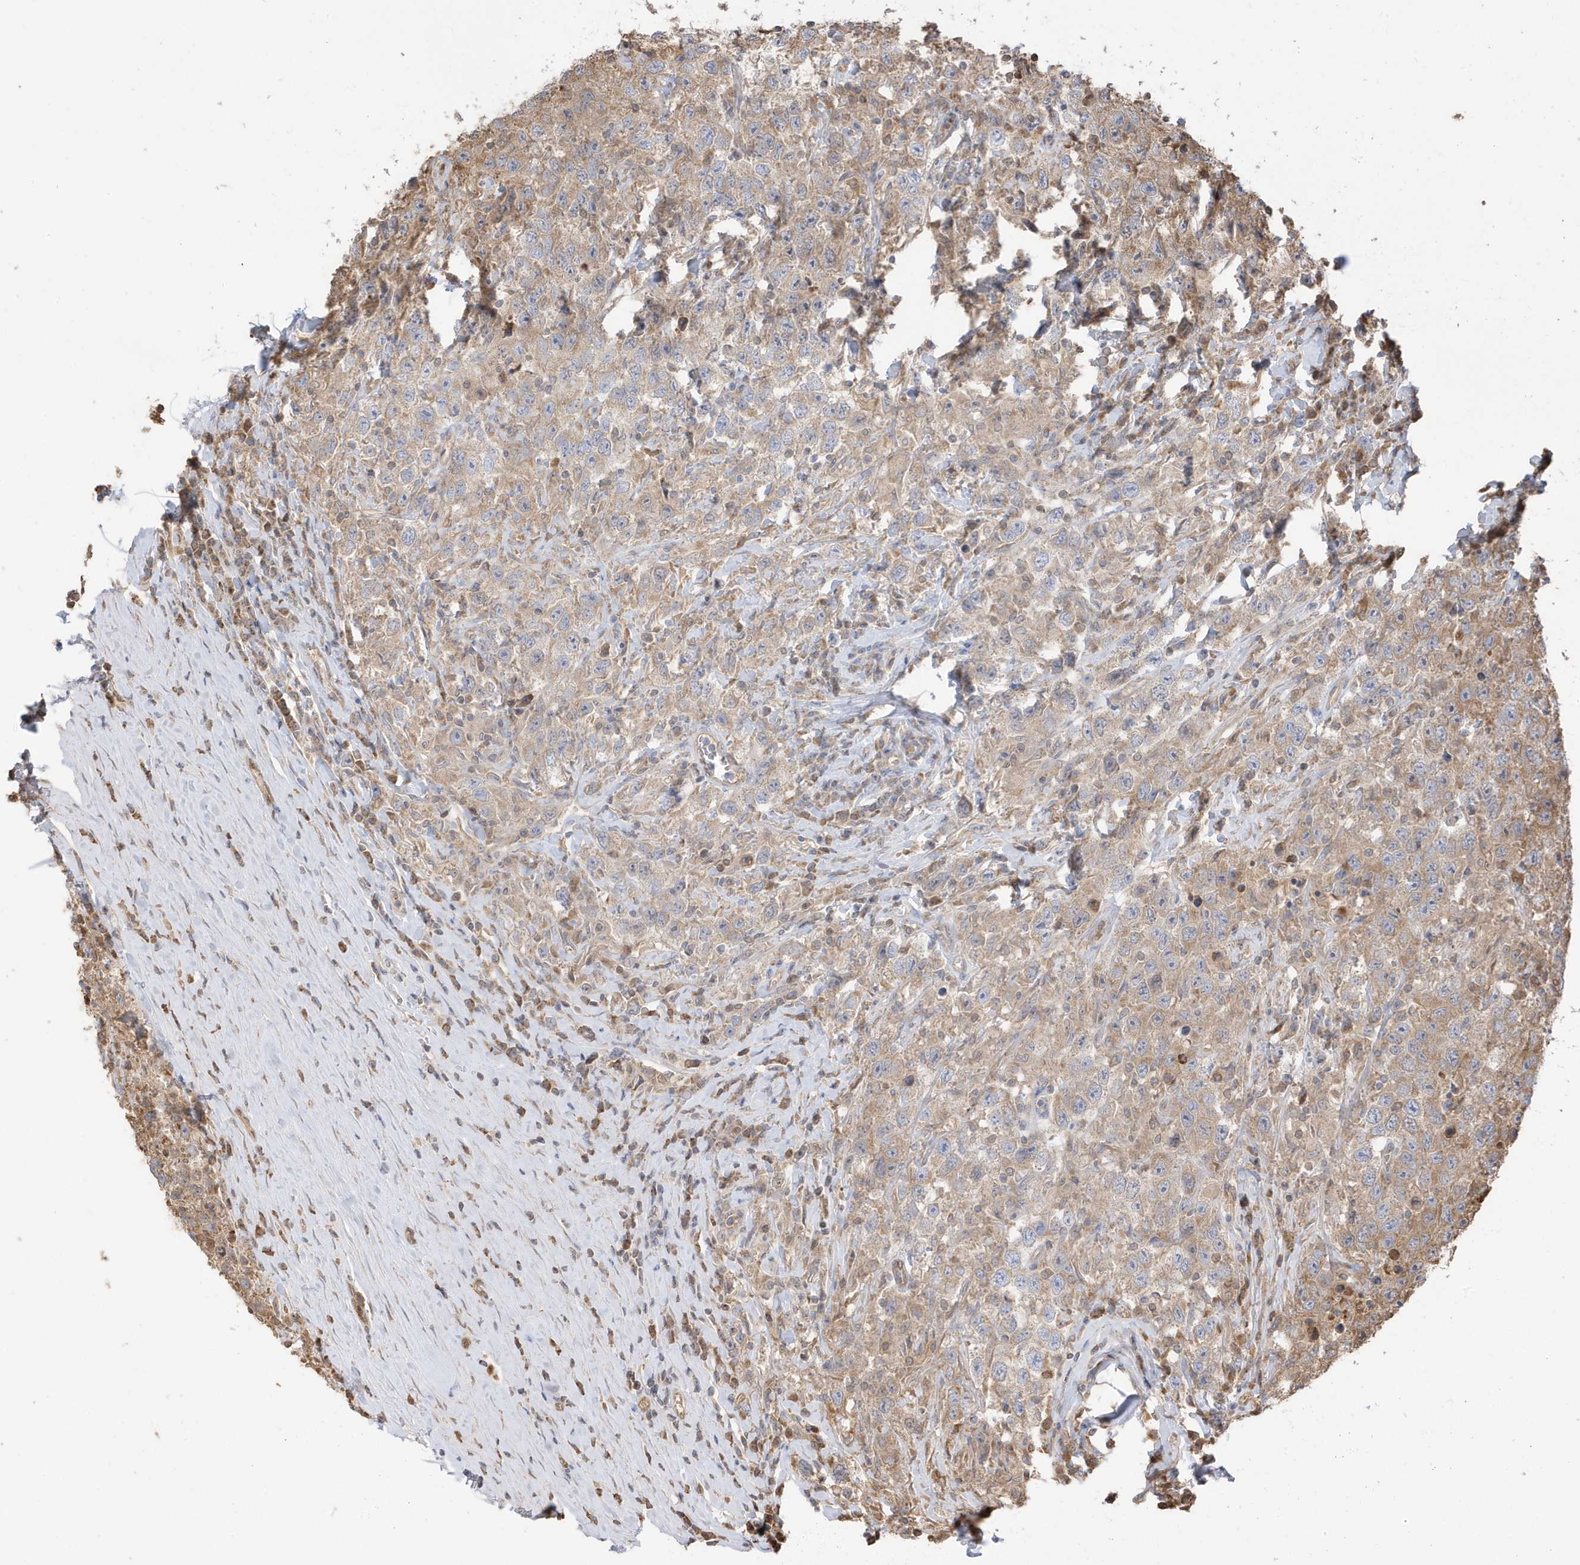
{"staining": {"intensity": "weak", "quantity": ">75%", "location": "cytoplasmic/membranous"}, "tissue": "testis cancer", "cell_type": "Tumor cells", "image_type": "cancer", "snomed": [{"axis": "morphology", "description": "Seminoma, NOS"}, {"axis": "topography", "description": "Testis"}], "caption": "The immunohistochemical stain shows weak cytoplasmic/membranous positivity in tumor cells of testis seminoma tissue. (Stains: DAB (3,3'-diaminobenzidine) in brown, nuclei in blue, Microscopy: brightfield microscopy at high magnification).", "gene": "AZI2", "patient": {"sex": "male", "age": 41}}